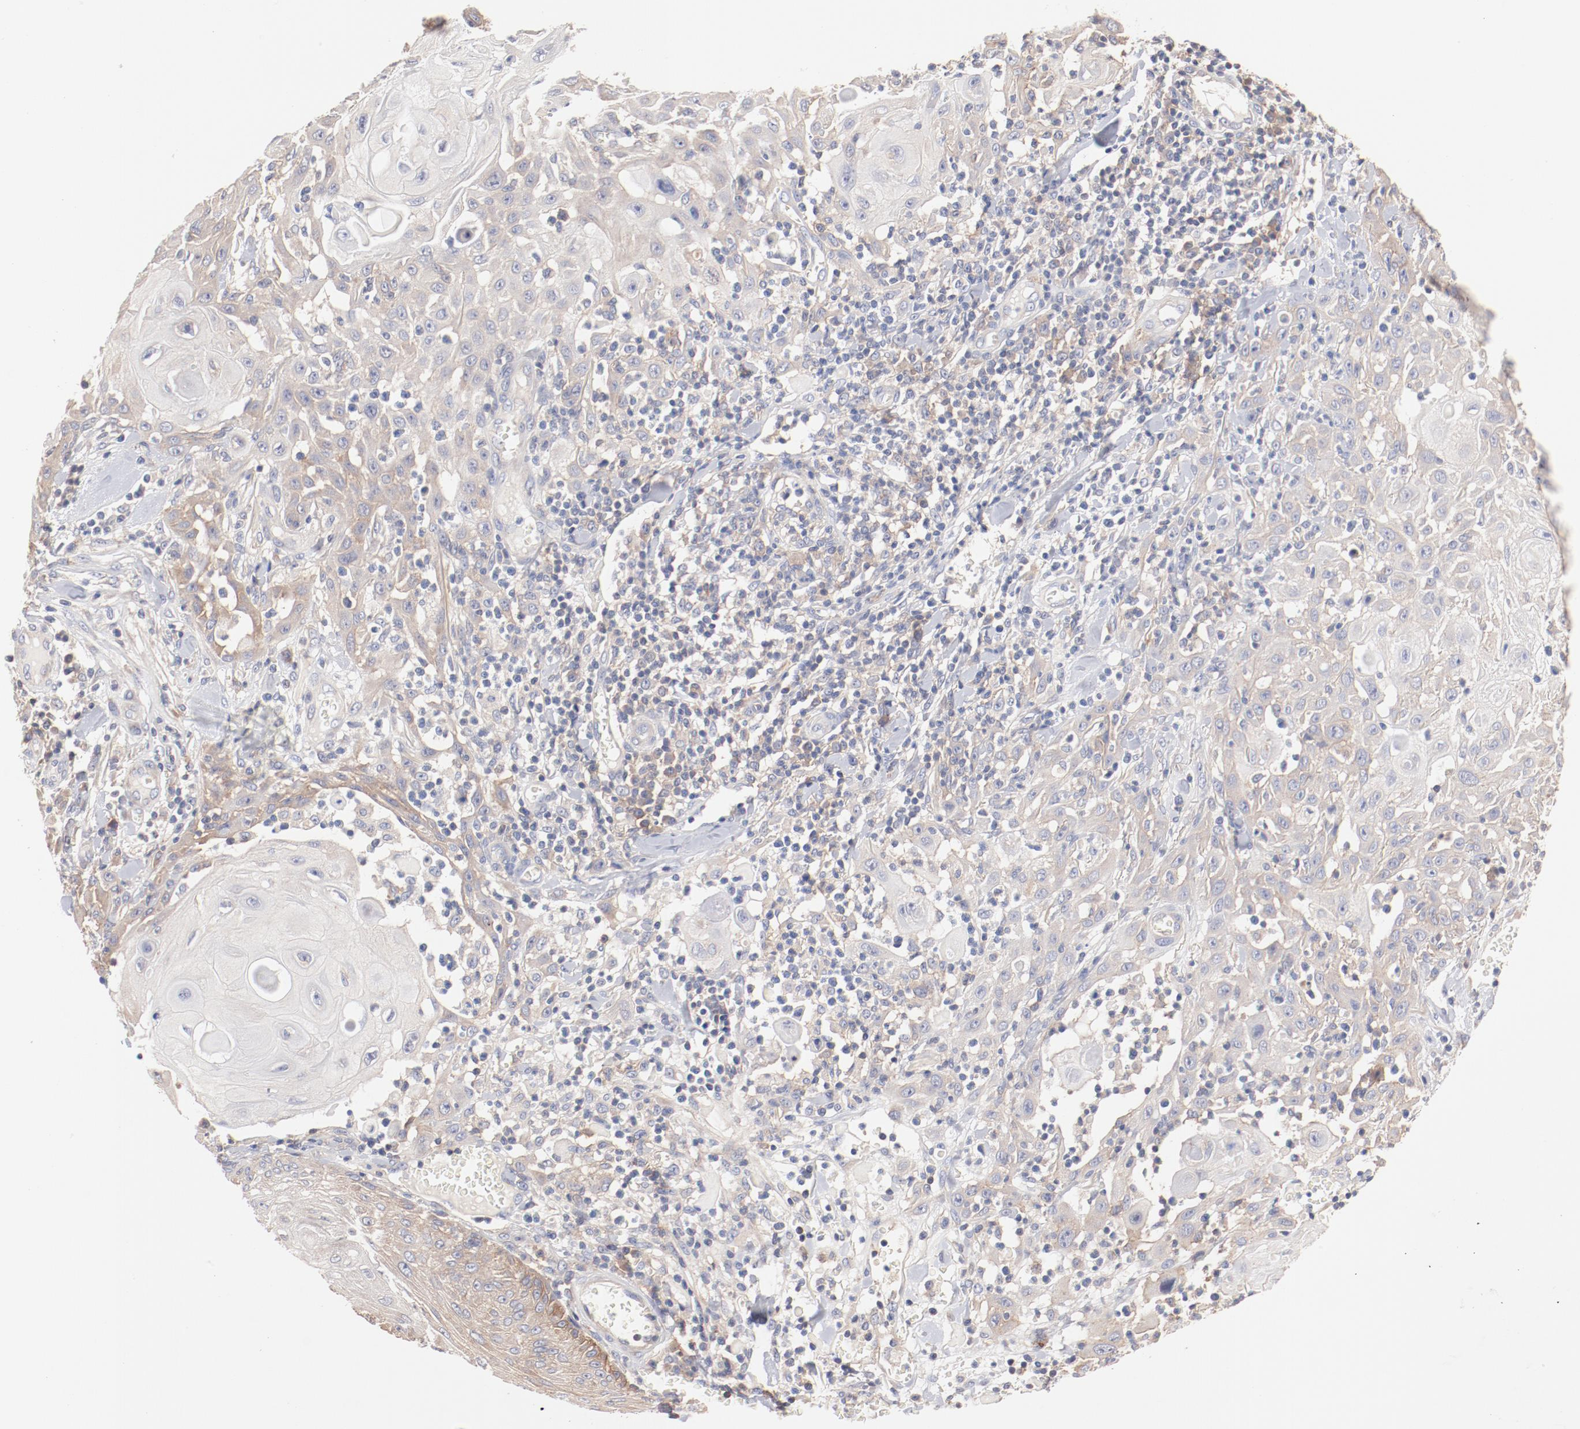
{"staining": {"intensity": "weak", "quantity": "<25%", "location": "cytoplasmic/membranous"}, "tissue": "skin cancer", "cell_type": "Tumor cells", "image_type": "cancer", "snomed": [{"axis": "morphology", "description": "Squamous cell carcinoma, NOS"}, {"axis": "topography", "description": "Skin"}], "caption": "A histopathology image of human squamous cell carcinoma (skin) is negative for staining in tumor cells. (Immunohistochemistry, brightfield microscopy, high magnification).", "gene": "SETD3", "patient": {"sex": "male", "age": 24}}